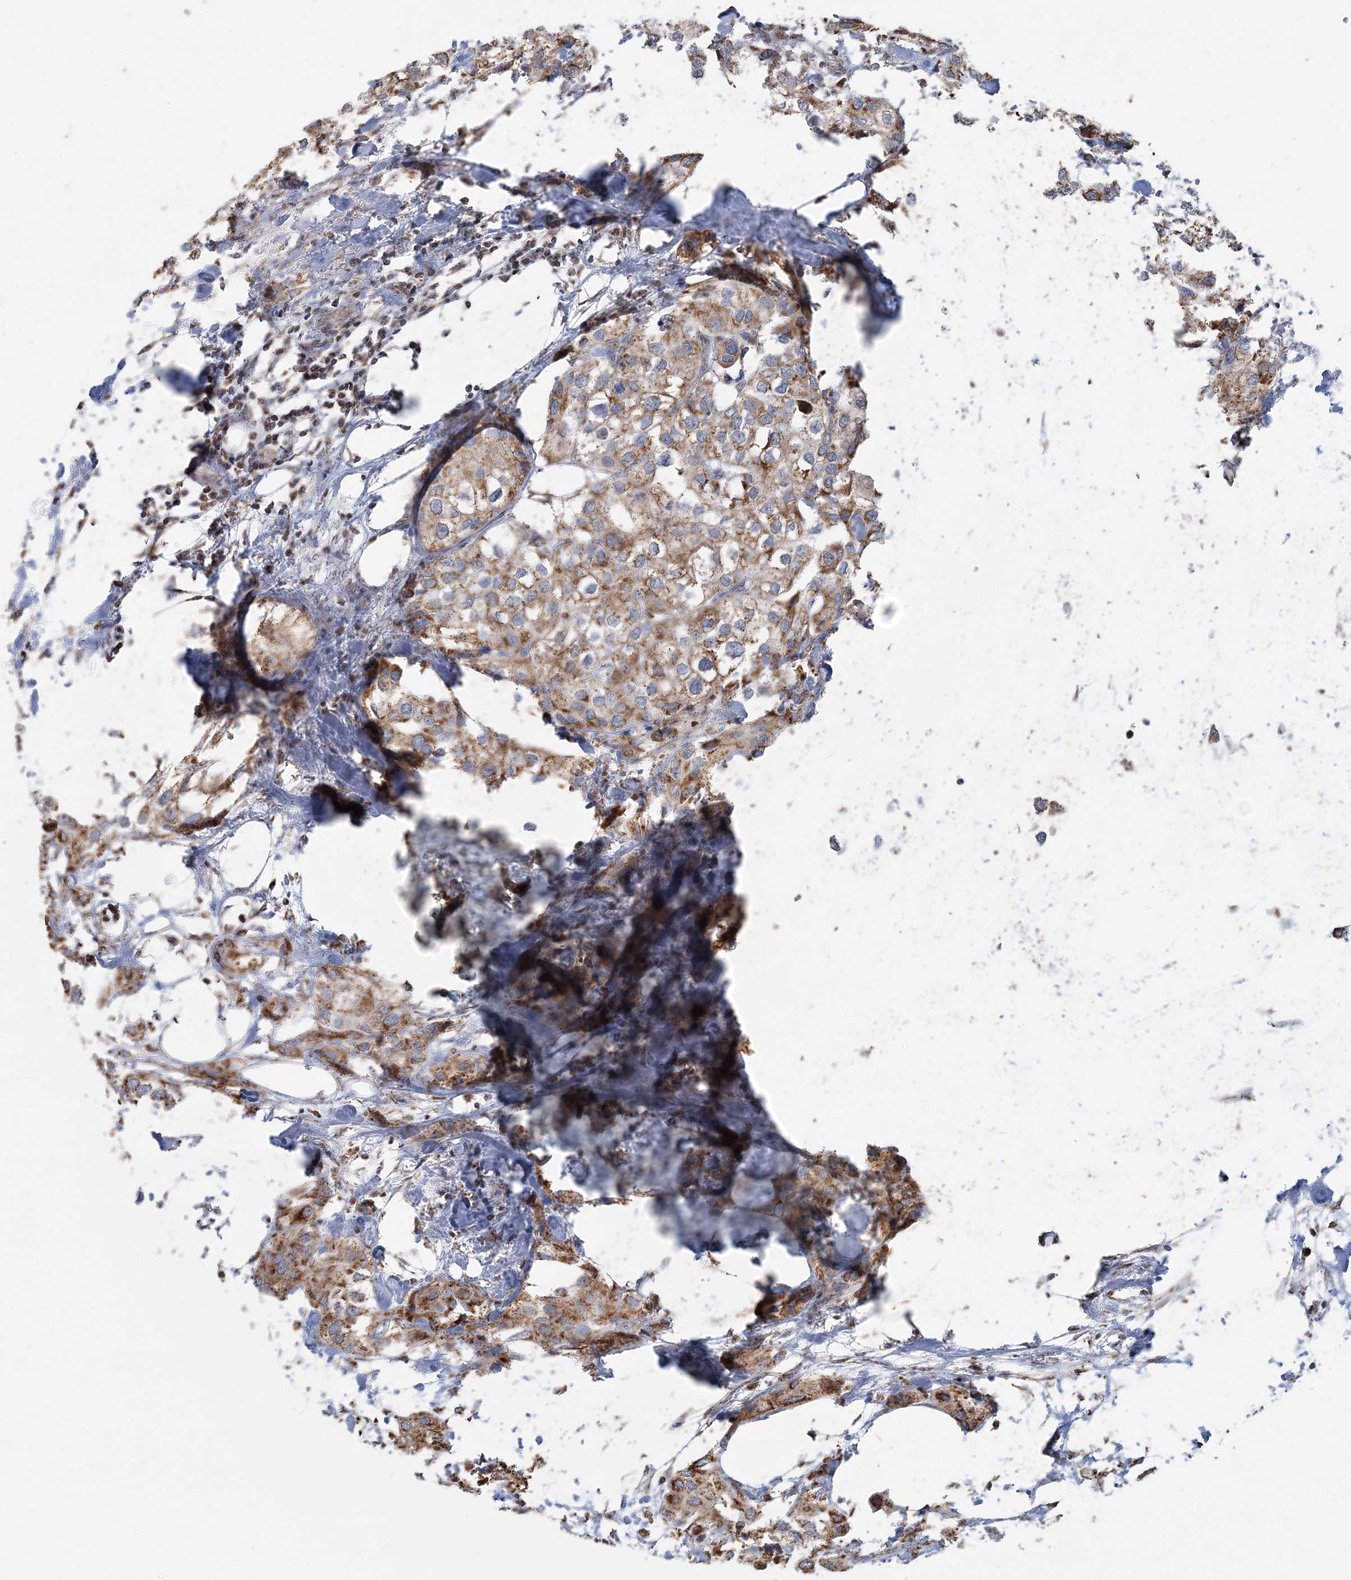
{"staining": {"intensity": "moderate", "quantity": ">75%", "location": "cytoplasmic/membranous"}, "tissue": "urothelial cancer", "cell_type": "Tumor cells", "image_type": "cancer", "snomed": [{"axis": "morphology", "description": "Urothelial carcinoma, High grade"}, {"axis": "topography", "description": "Urinary bladder"}], "caption": "An immunohistochemistry image of neoplastic tissue is shown. Protein staining in brown highlights moderate cytoplasmic/membranous positivity in urothelial cancer within tumor cells. (DAB (3,3'-diaminobenzidine) IHC, brown staining for protein, blue staining for nuclei).", "gene": "SUCLG1", "patient": {"sex": "male", "age": 64}}